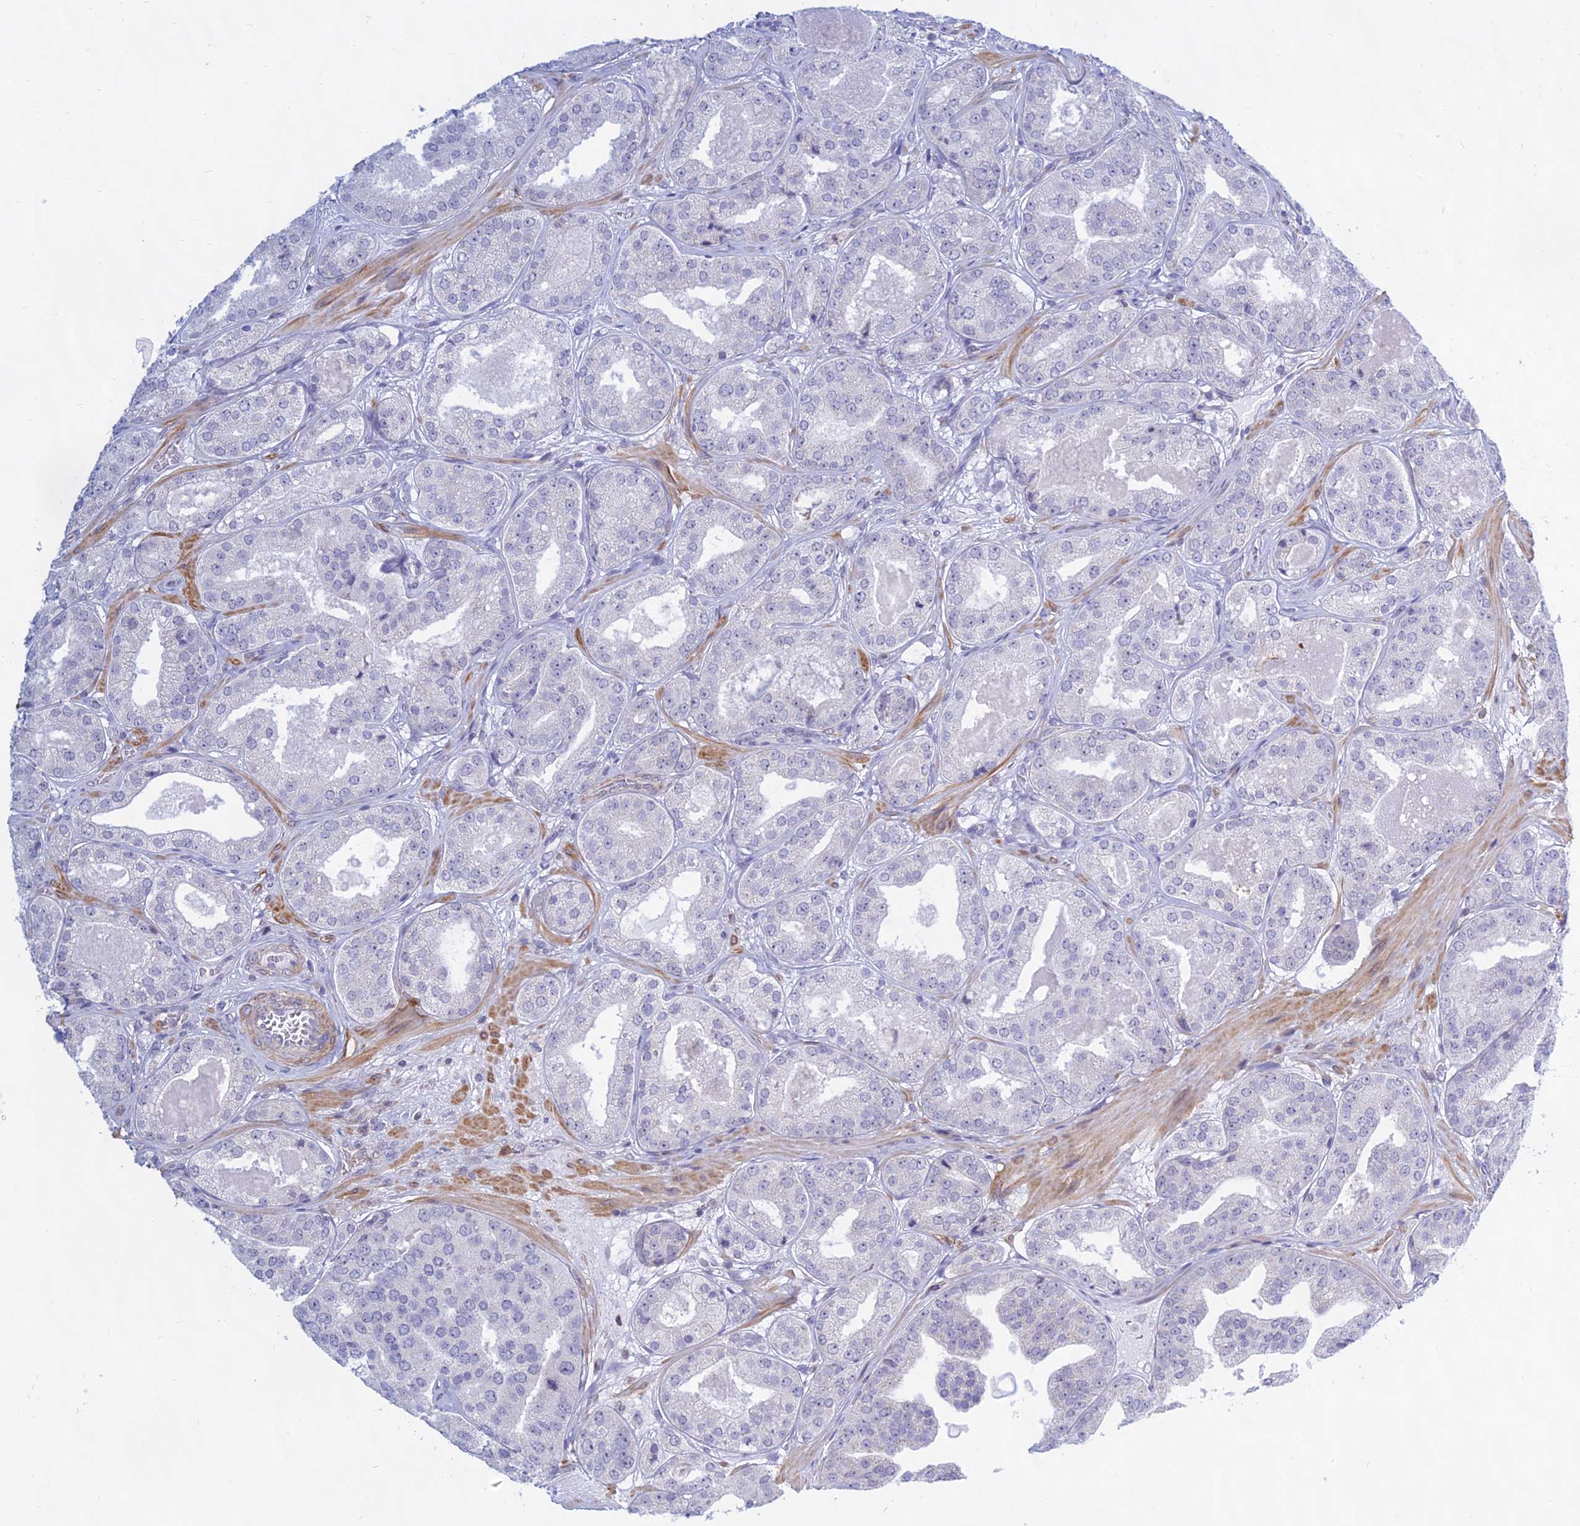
{"staining": {"intensity": "negative", "quantity": "none", "location": "none"}, "tissue": "prostate cancer", "cell_type": "Tumor cells", "image_type": "cancer", "snomed": [{"axis": "morphology", "description": "Adenocarcinoma, High grade"}, {"axis": "topography", "description": "Prostate"}], "caption": "IHC photomicrograph of neoplastic tissue: prostate cancer stained with DAB (3,3'-diaminobenzidine) displays no significant protein expression in tumor cells.", "gene": "KRR1", "patient": {"sex": "male", "age": 63}}